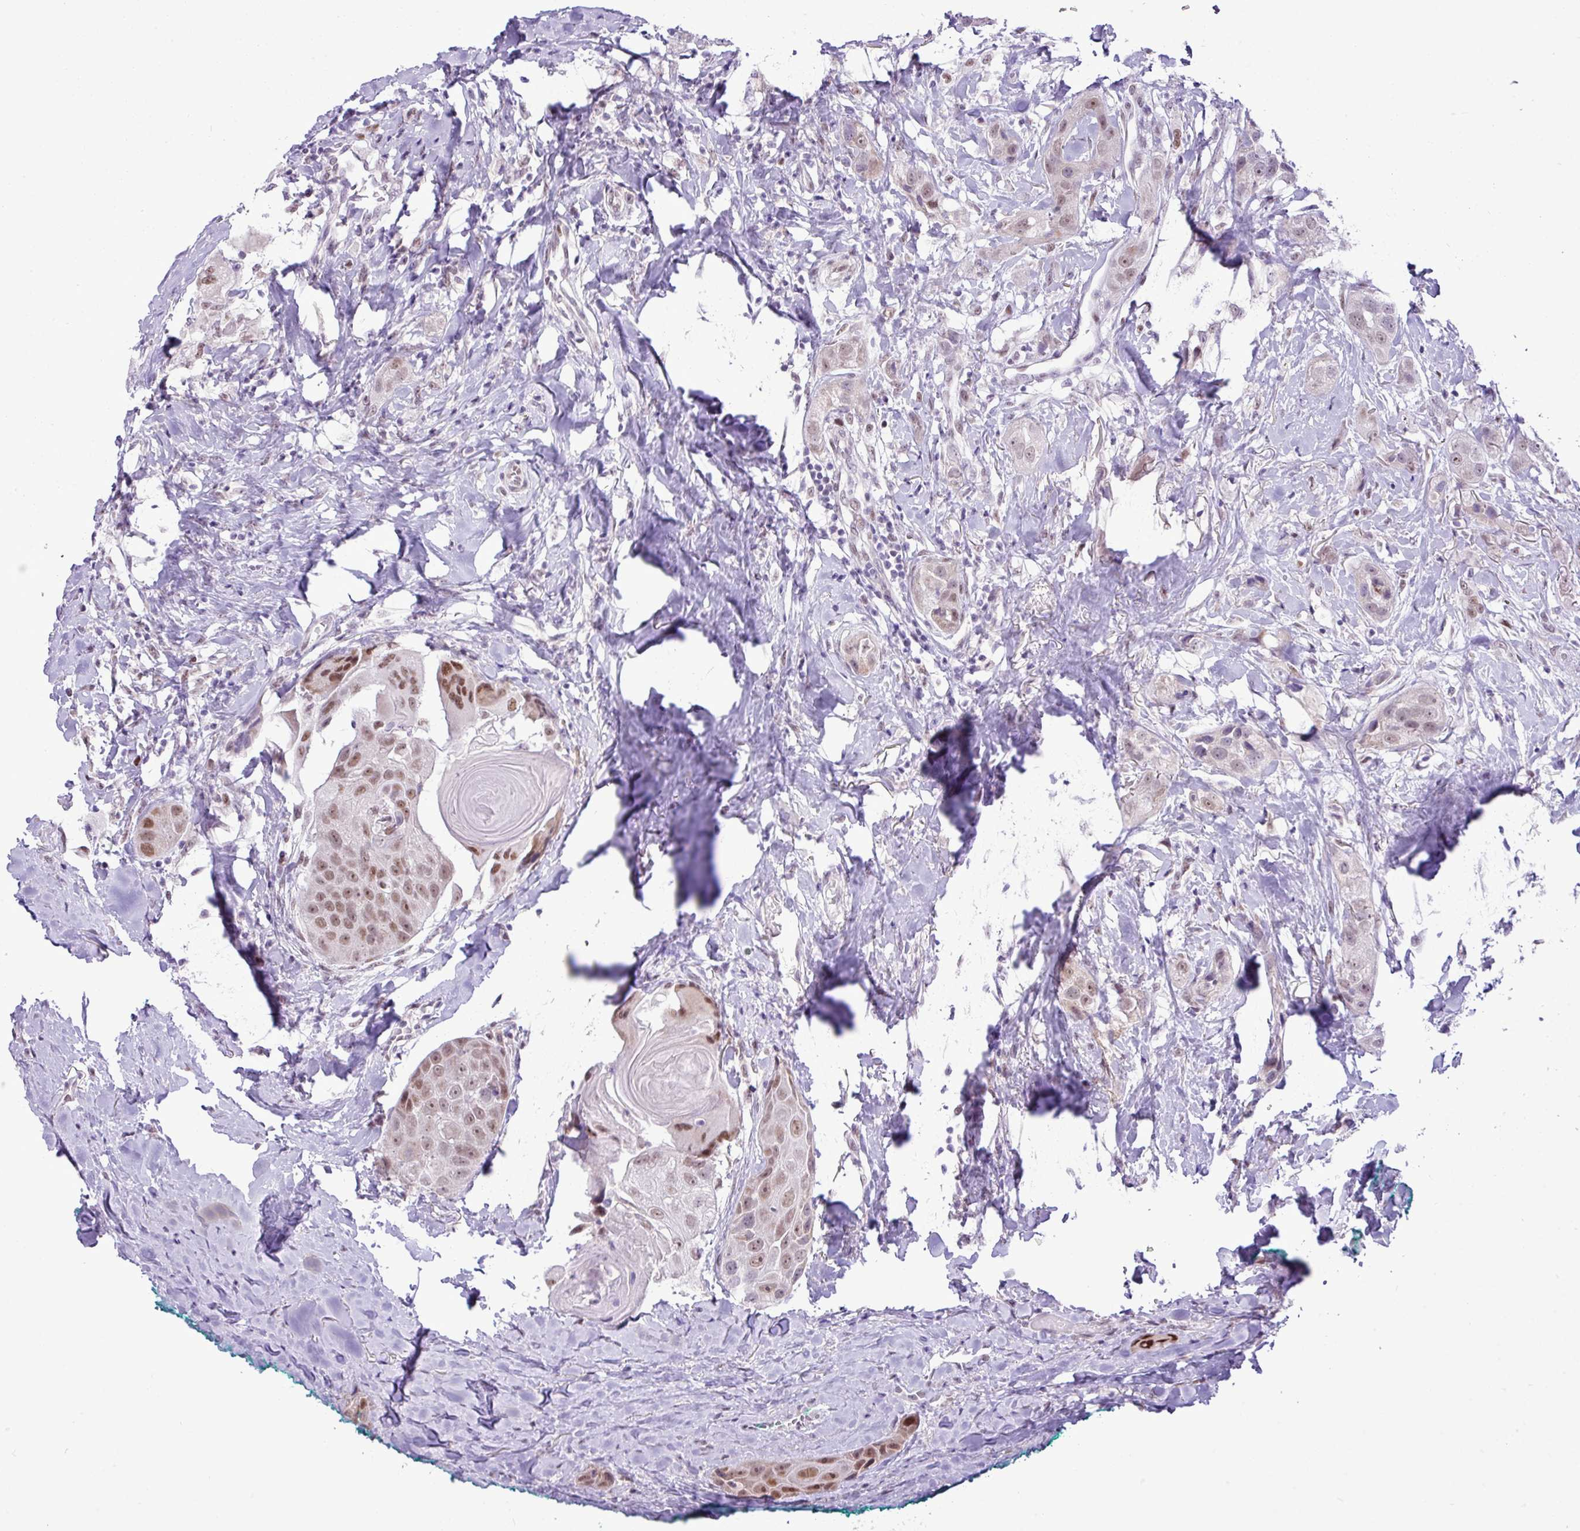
{"staining": {"intensity": "moderate", "quantity": "25%-75%", "location": "nuclear"}, "tissue": "head and neck cancer", "cell_type": "Tumor cells", "image_type": "cancer", "snomed": [{"axis": "morphology", "description": "Normal tissue, NOS"}, {"axis": "morphology", "description": "Squamous cell carcinoma, NOS"}, {"axis": "topography", "description": "Skeletal muscle"}, {"axis": "topography", "description": "Head-Neck"}], "caption": "Immunohistochemistry of human head and neck cancer exhibits medium levels of moderate nuclear positivity in approximately 25%-75% of tumor cells.", "gene": "ELOA2", "patient": {"sex": "male", "age": 51}}